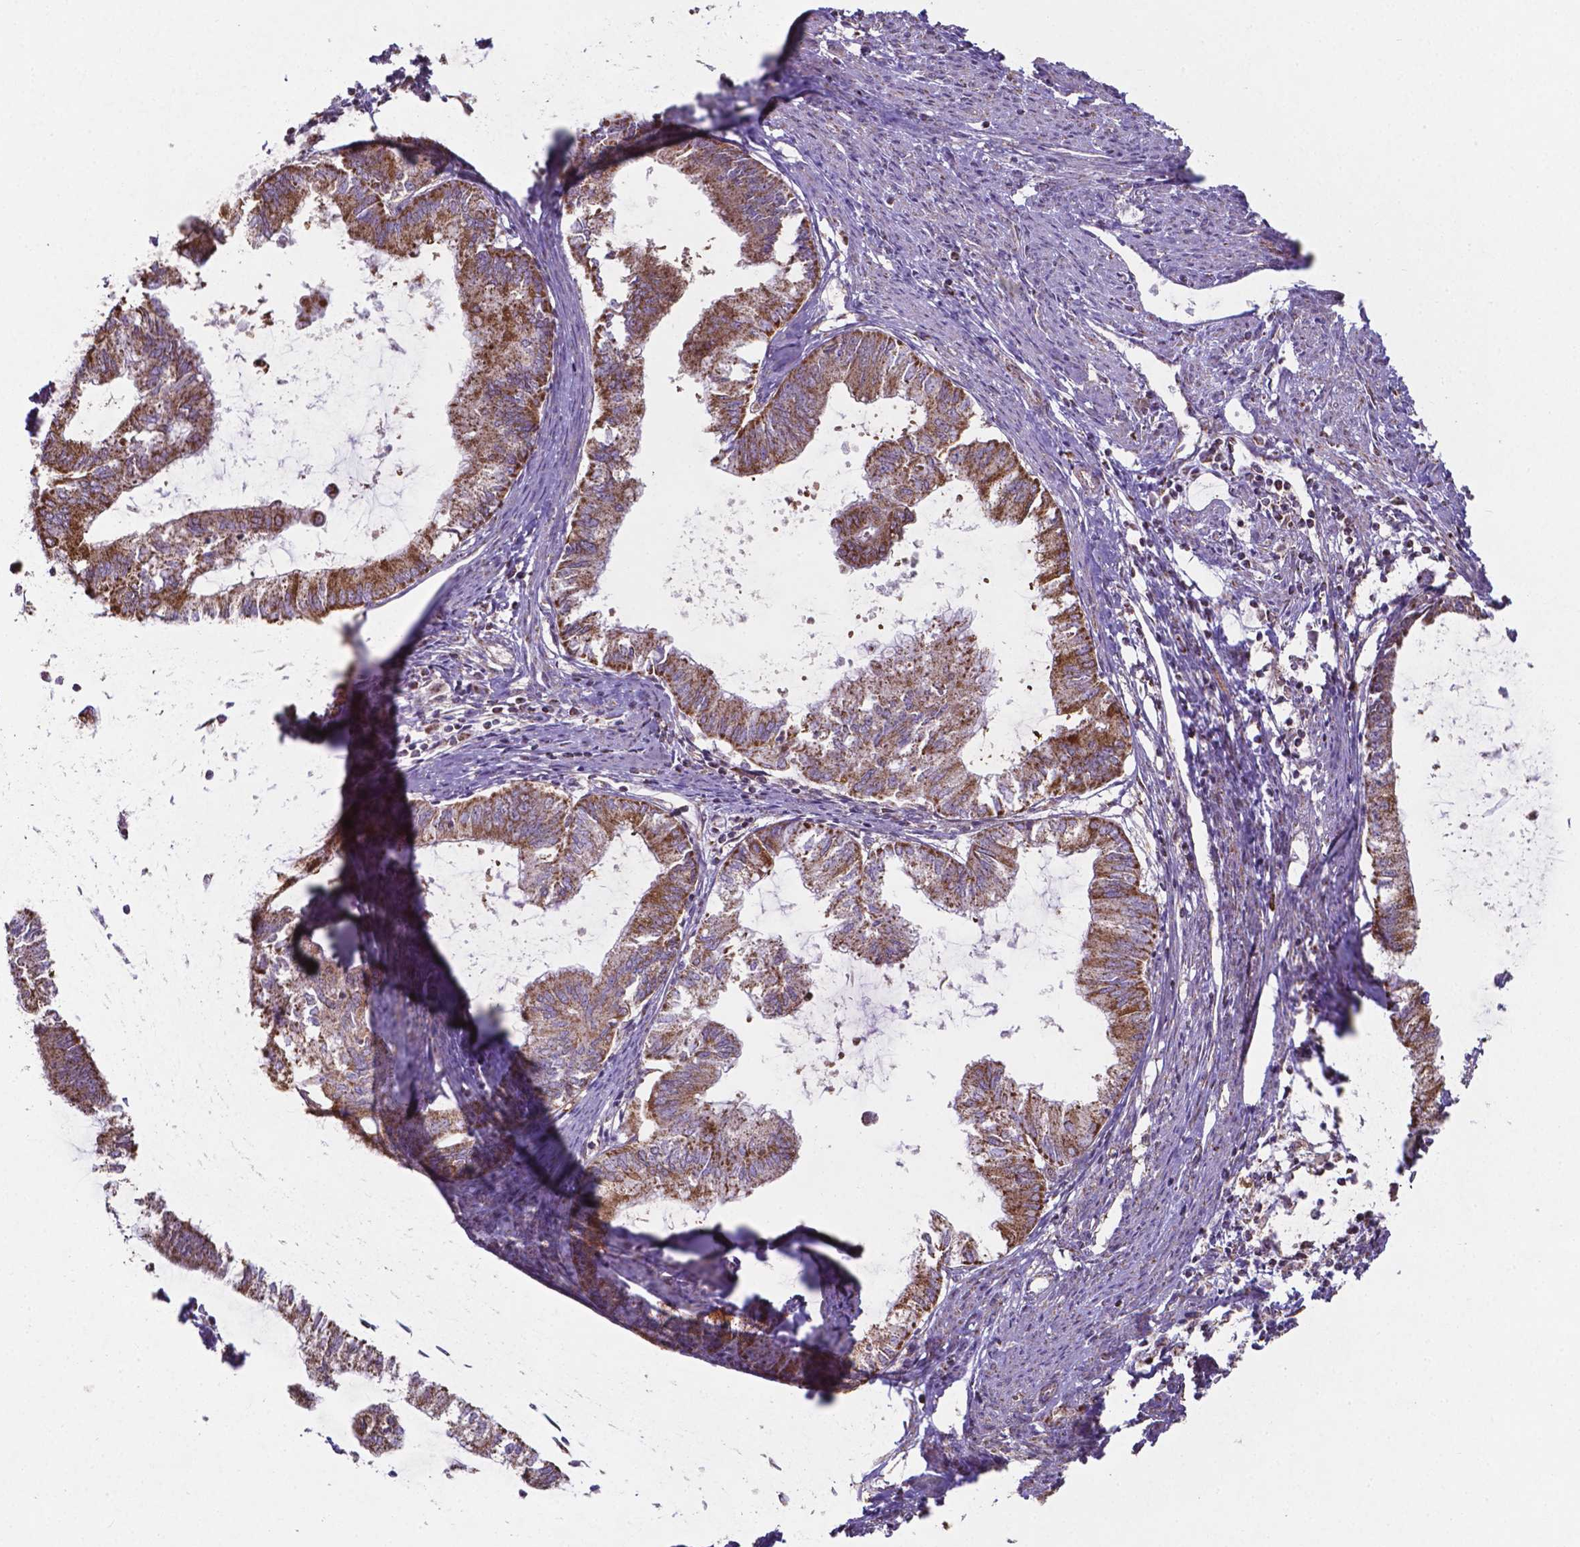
{"staining": {"intensity": "moderate", "quantity": ">75%", "location": "cytoplasmic/membranous"}, "tissue": "endometrial cancer", "cell_type": "Tumor cells", "image_type": "cancer", "snomed": [{"axis": "morphology", "description": "Adenocarcinoma, NOS"}, {"axis": "topography", "description": "Endometrium"}], "caption": "Brown immunohistochemical staining in human endometrial cancer (adenocarcinoma) displays moderate cytoplasmic/membranous positivity in approximately >75% of tumor cells.", "gene": "FAM114A1", "patient": {"sex": "female", "age": 86}}